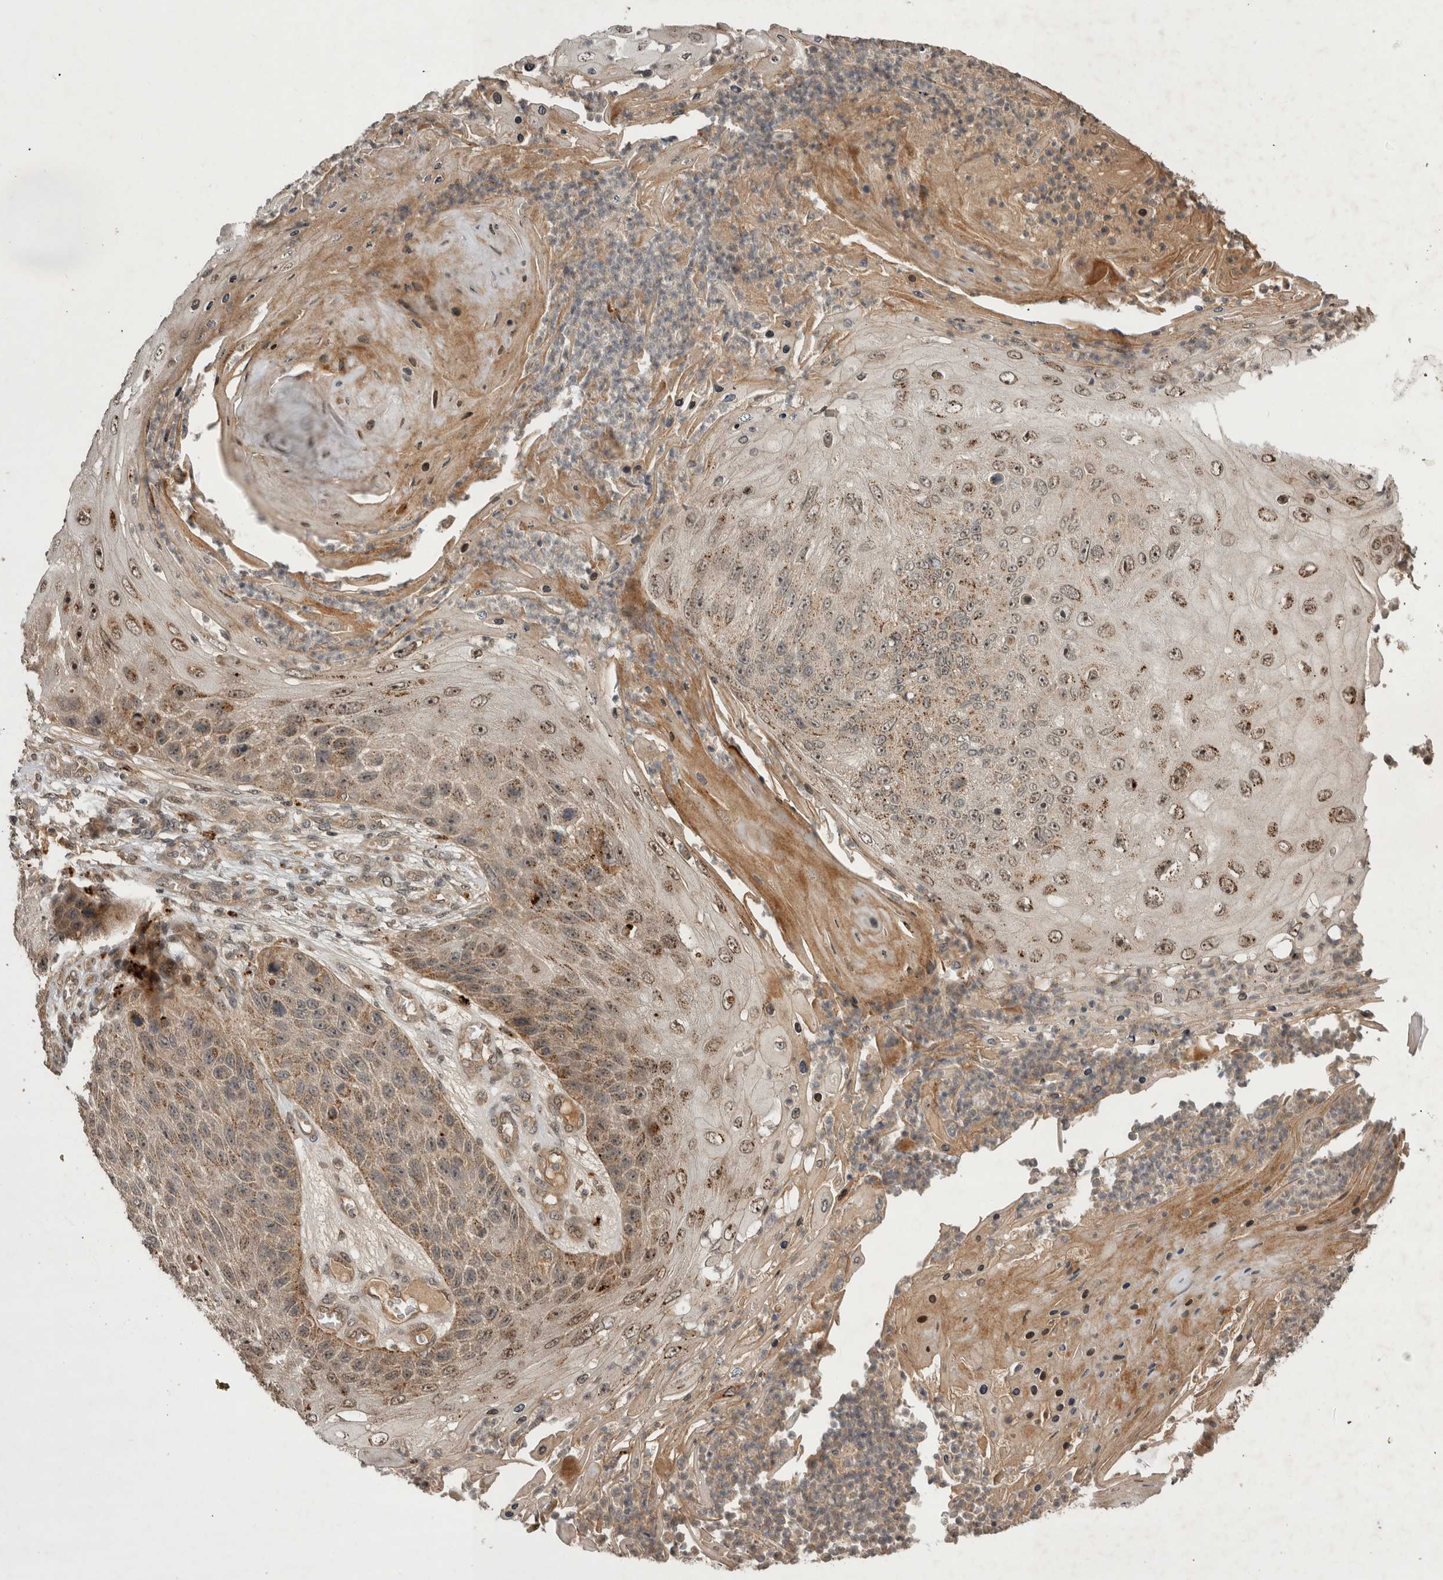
{"staining": {"intensity": "weak", "quantity": ">75%", "location": "cytoplasmic/membranous,nuclear"}, "tissue": "skin cancer", "cell_type": "Tumor cells", "image_type": "cancer", "snomed": [{"axis": "morphology", "description": "Squamous cell carcinoma, NOS"}, {"axis": "topography", "description": "Skin"}], "caption": "Immunohistochemical staining of human skin cancer (squamous cell carcinoma) demonstrates low levels of weak cytoplasmic/membranous and nuclear protein expression in approximately >75% of tumor cells.", "gene": "PITPNC1", "patient": {"sex": "female", "age": 88}}